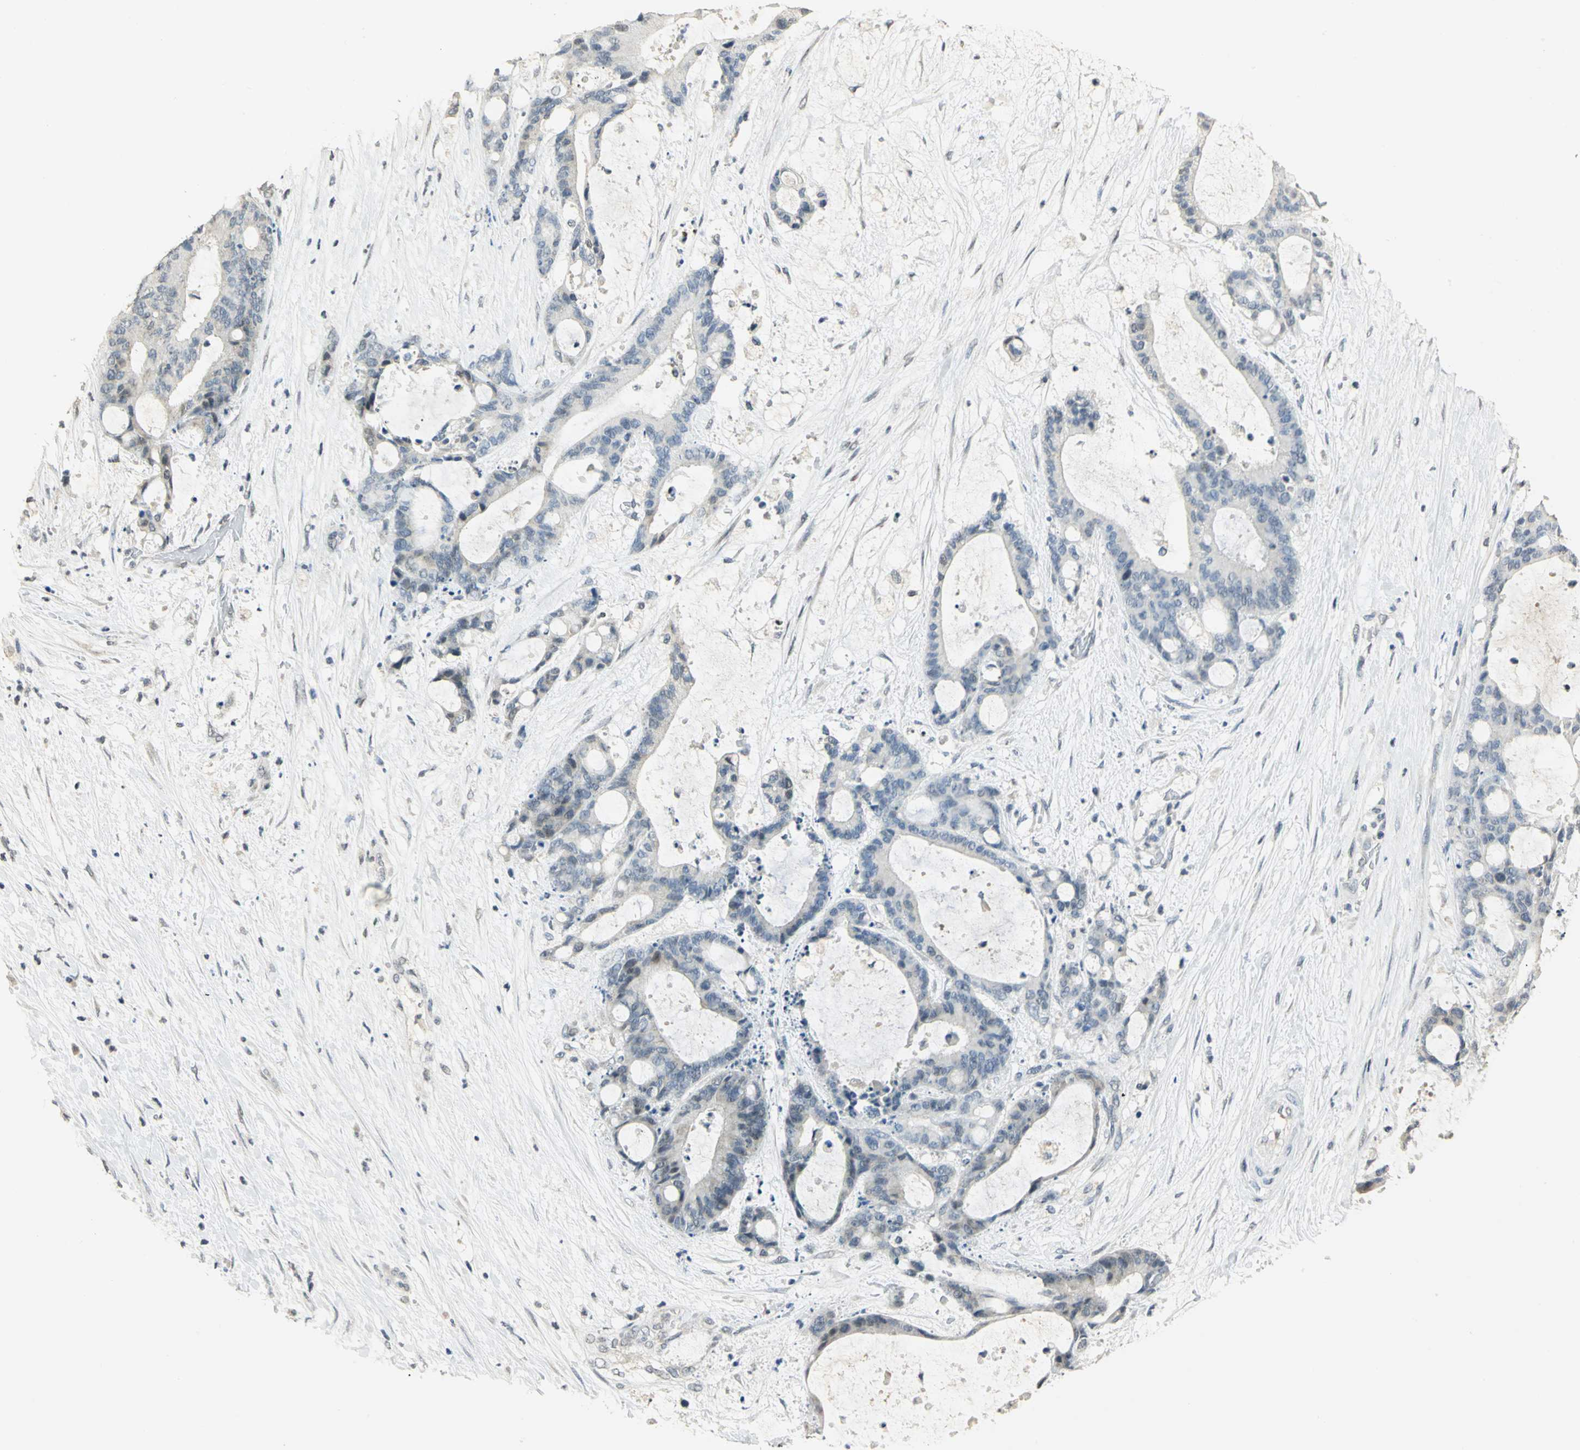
{"staining": {"intensity": "negative", "quantity": "none", "location": "none"}, "tissue": "liver cancer", "cell_type": "Tumor cells", "image_type": "cancer", "snomed": [{"axis": "morphology", "description": "Cholangiocarcinoma"}, {"axis": "topography", "description": "Liver"}], "caption": "Protein analysis of liver cholangiocarcinoma exhibits no significant staining in tumor cells. Nuclei are stained in blue.", "gene": "DNAJB6", "patient": {"sex": "female", "age": 73}}